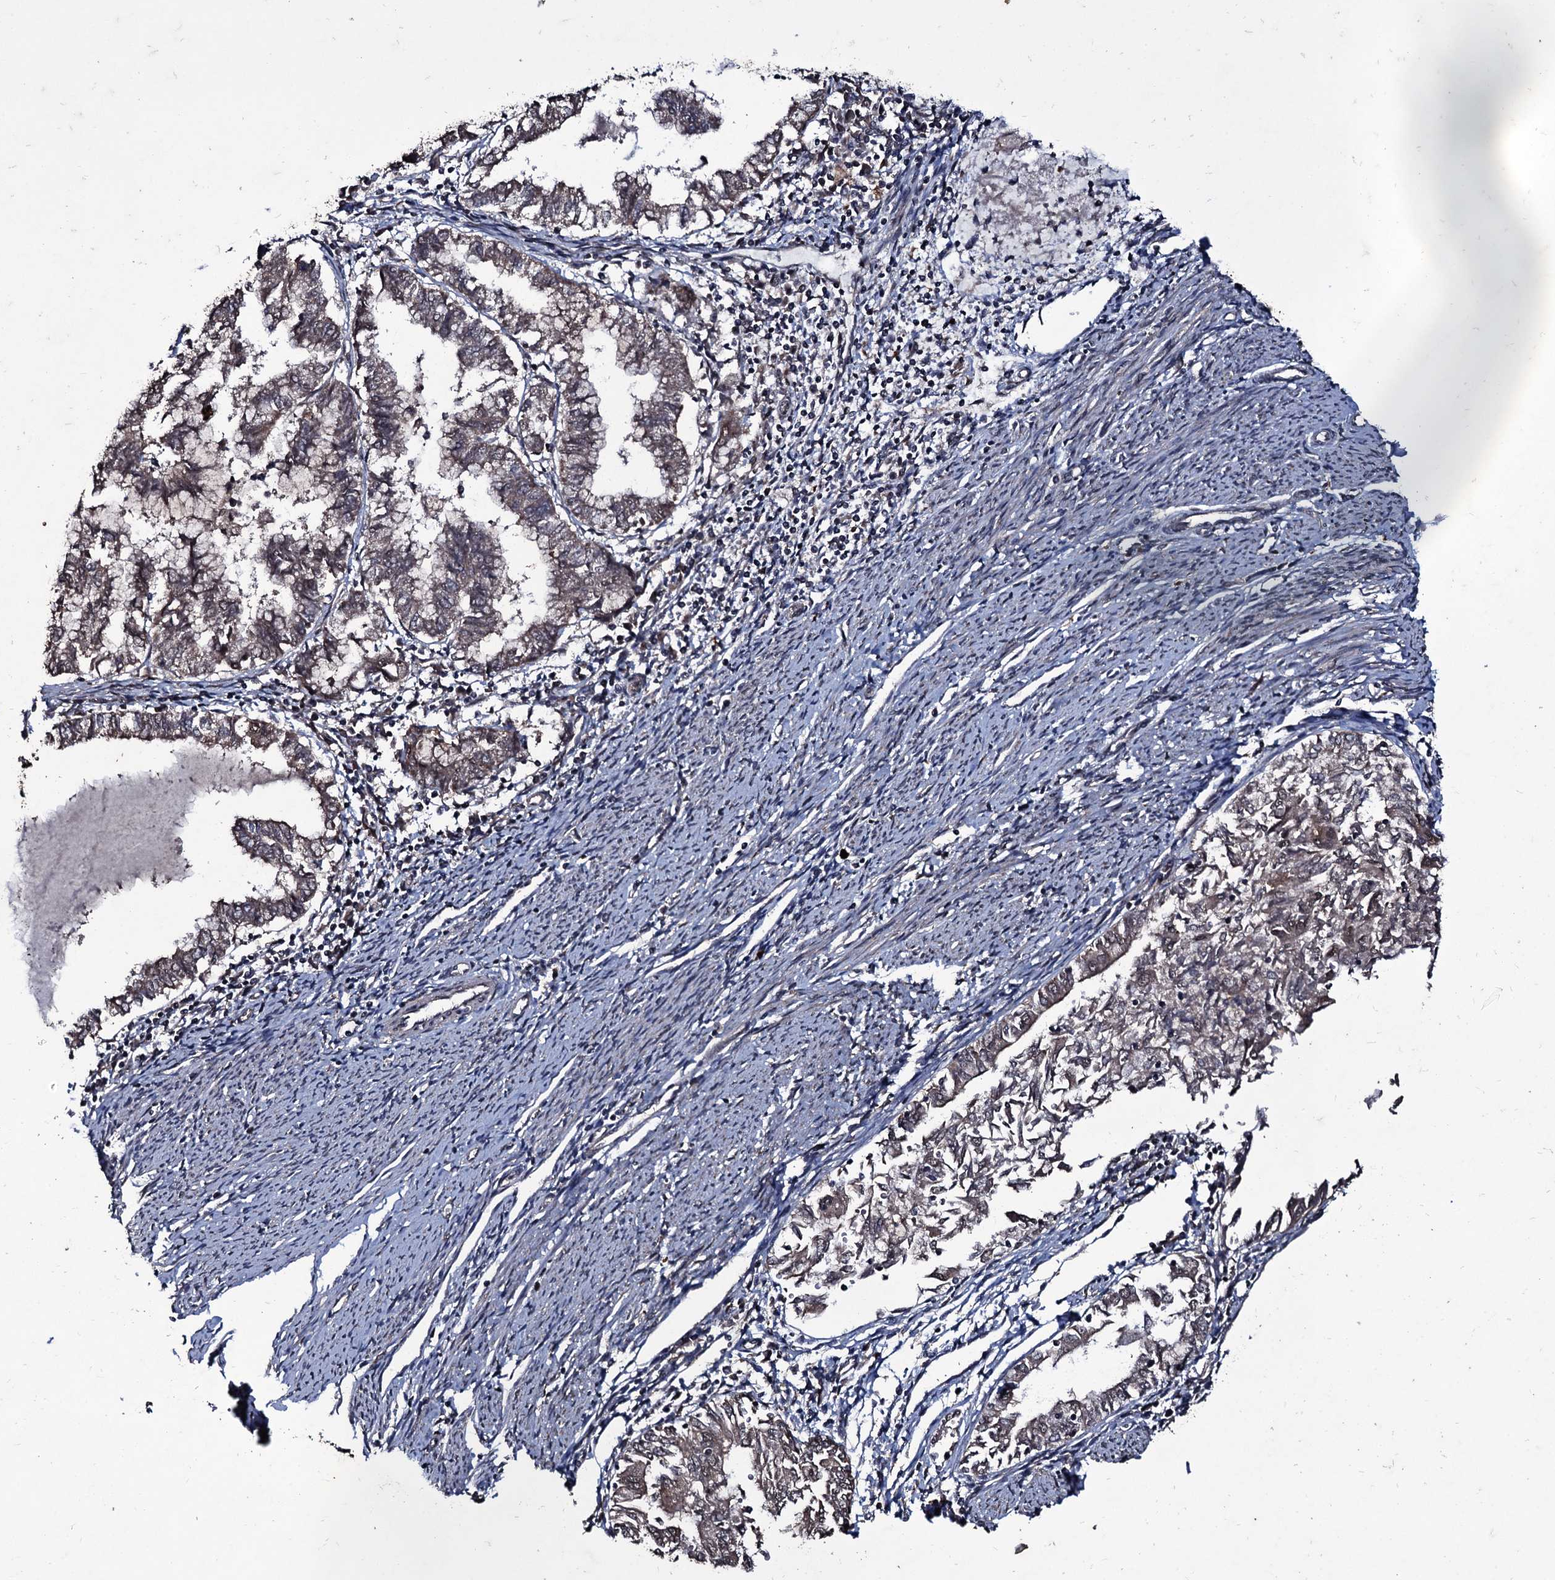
{"staining": {"intensity": "weak", "quantity": ">75%", "location": "cytoplasmic/membranous"}, "tissue": "endometrial cancer", "cell_type": "Tumor cells", "image_type": "cancer", "snomed": [{"axis": "morphology", "description": "Adenocarcinoma, NOS"}, {"axis": "topography", "description": "Endometrium"}], "caption": "Protein expression analysis of human endometrial adenocarcinoma reveals weak cytoplasmic/membranous expression in about >75% of tumor cells.", "gene": "MRPS31", "patient": {"sex": "female", "age": 79}}